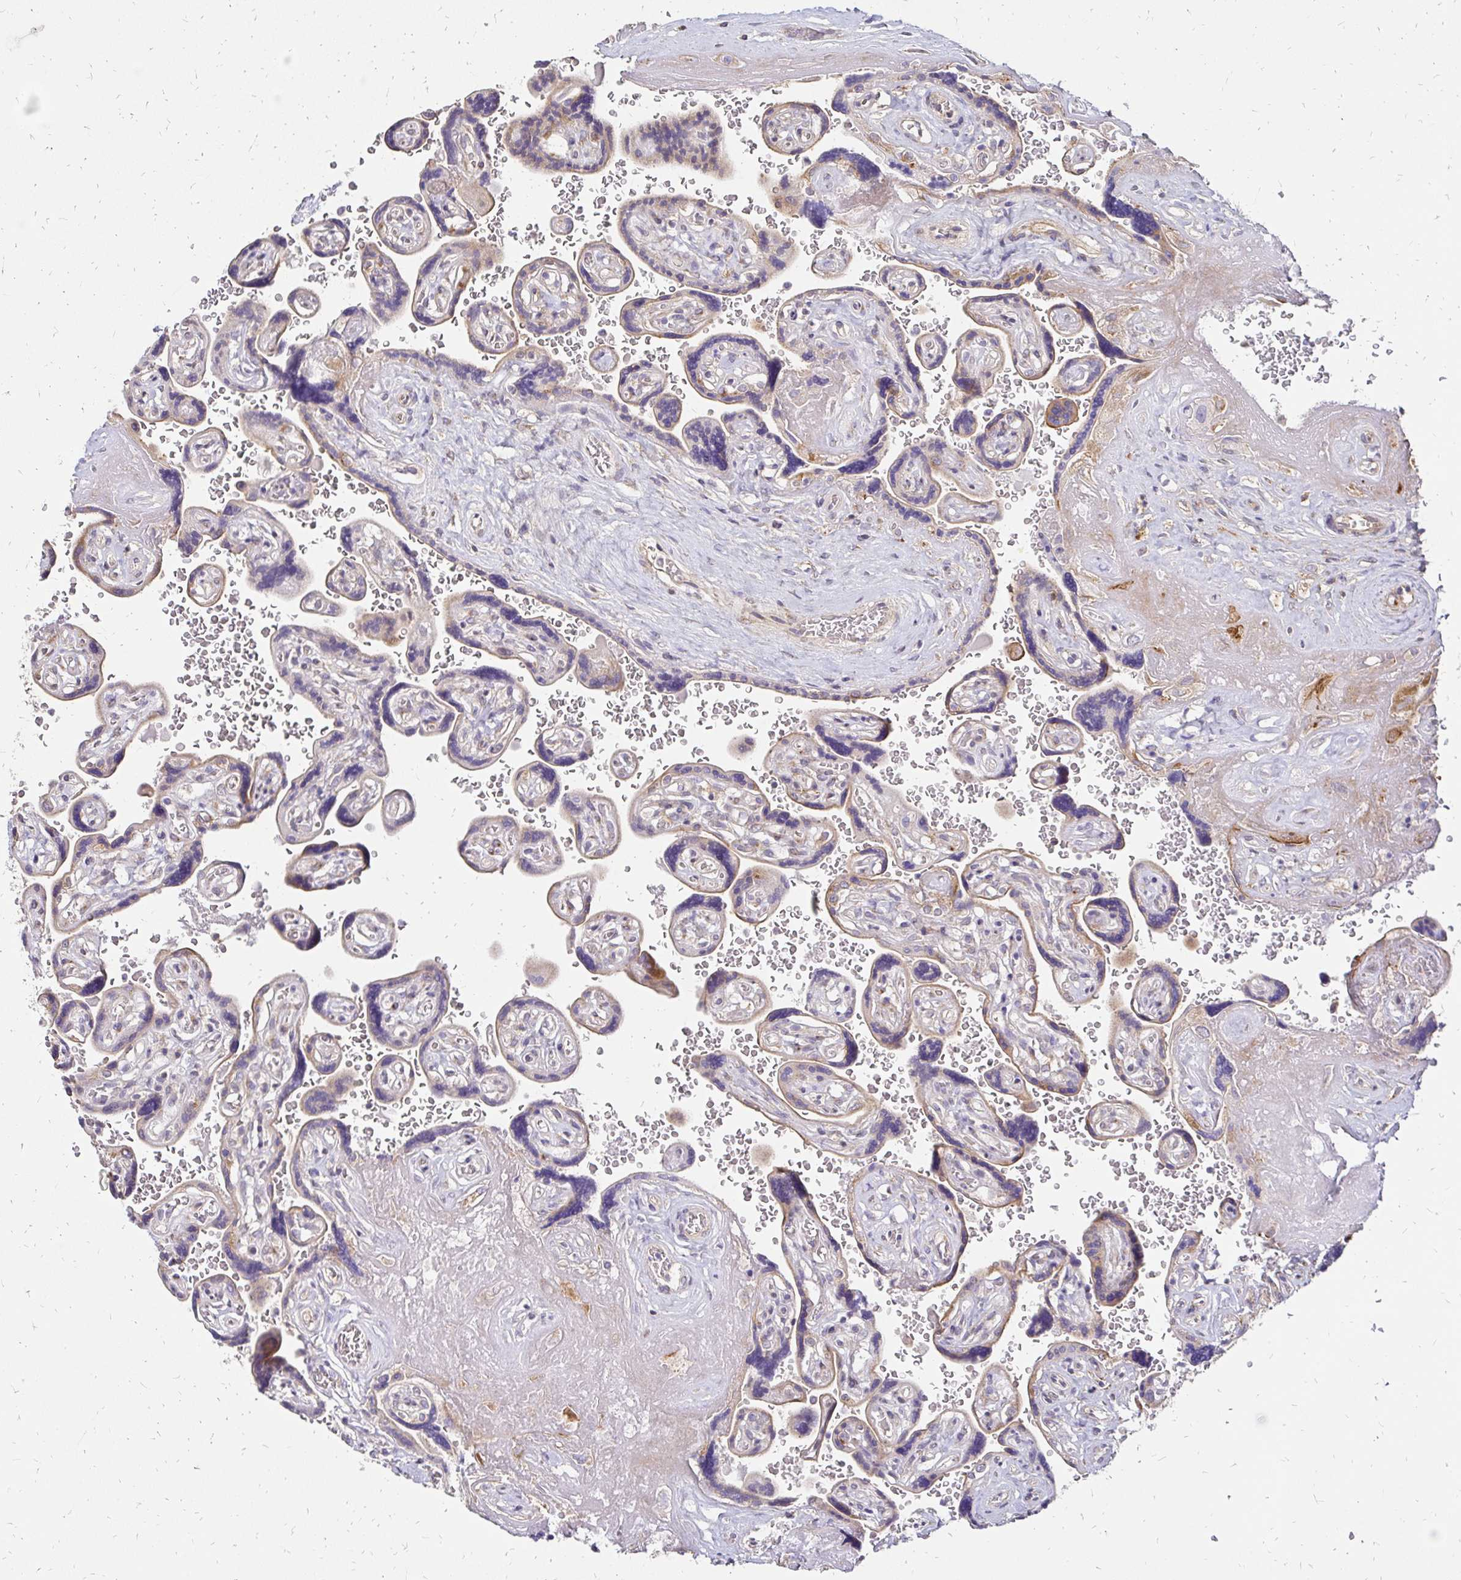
{"staining": {"intensity": "weak", "quantity": ">75%", "location": "cytoplasmic/membranous"}, "tissue": "placenta", "cell_type": "Decidual cells", "image_type": "normal", "snomed": [{"axis": "morphology", "description": "Normal tissue, NOS"}, {"axis": "topography", "description": "Placenta"}], "caption": "This is an image of immunohistochemistry staining of benign placenta, which shows weak expression in the cytoplasmic/membranous of decidual cells.", "gene": "PRIMA1", "patient": {"sex": "female", "age": 32}}